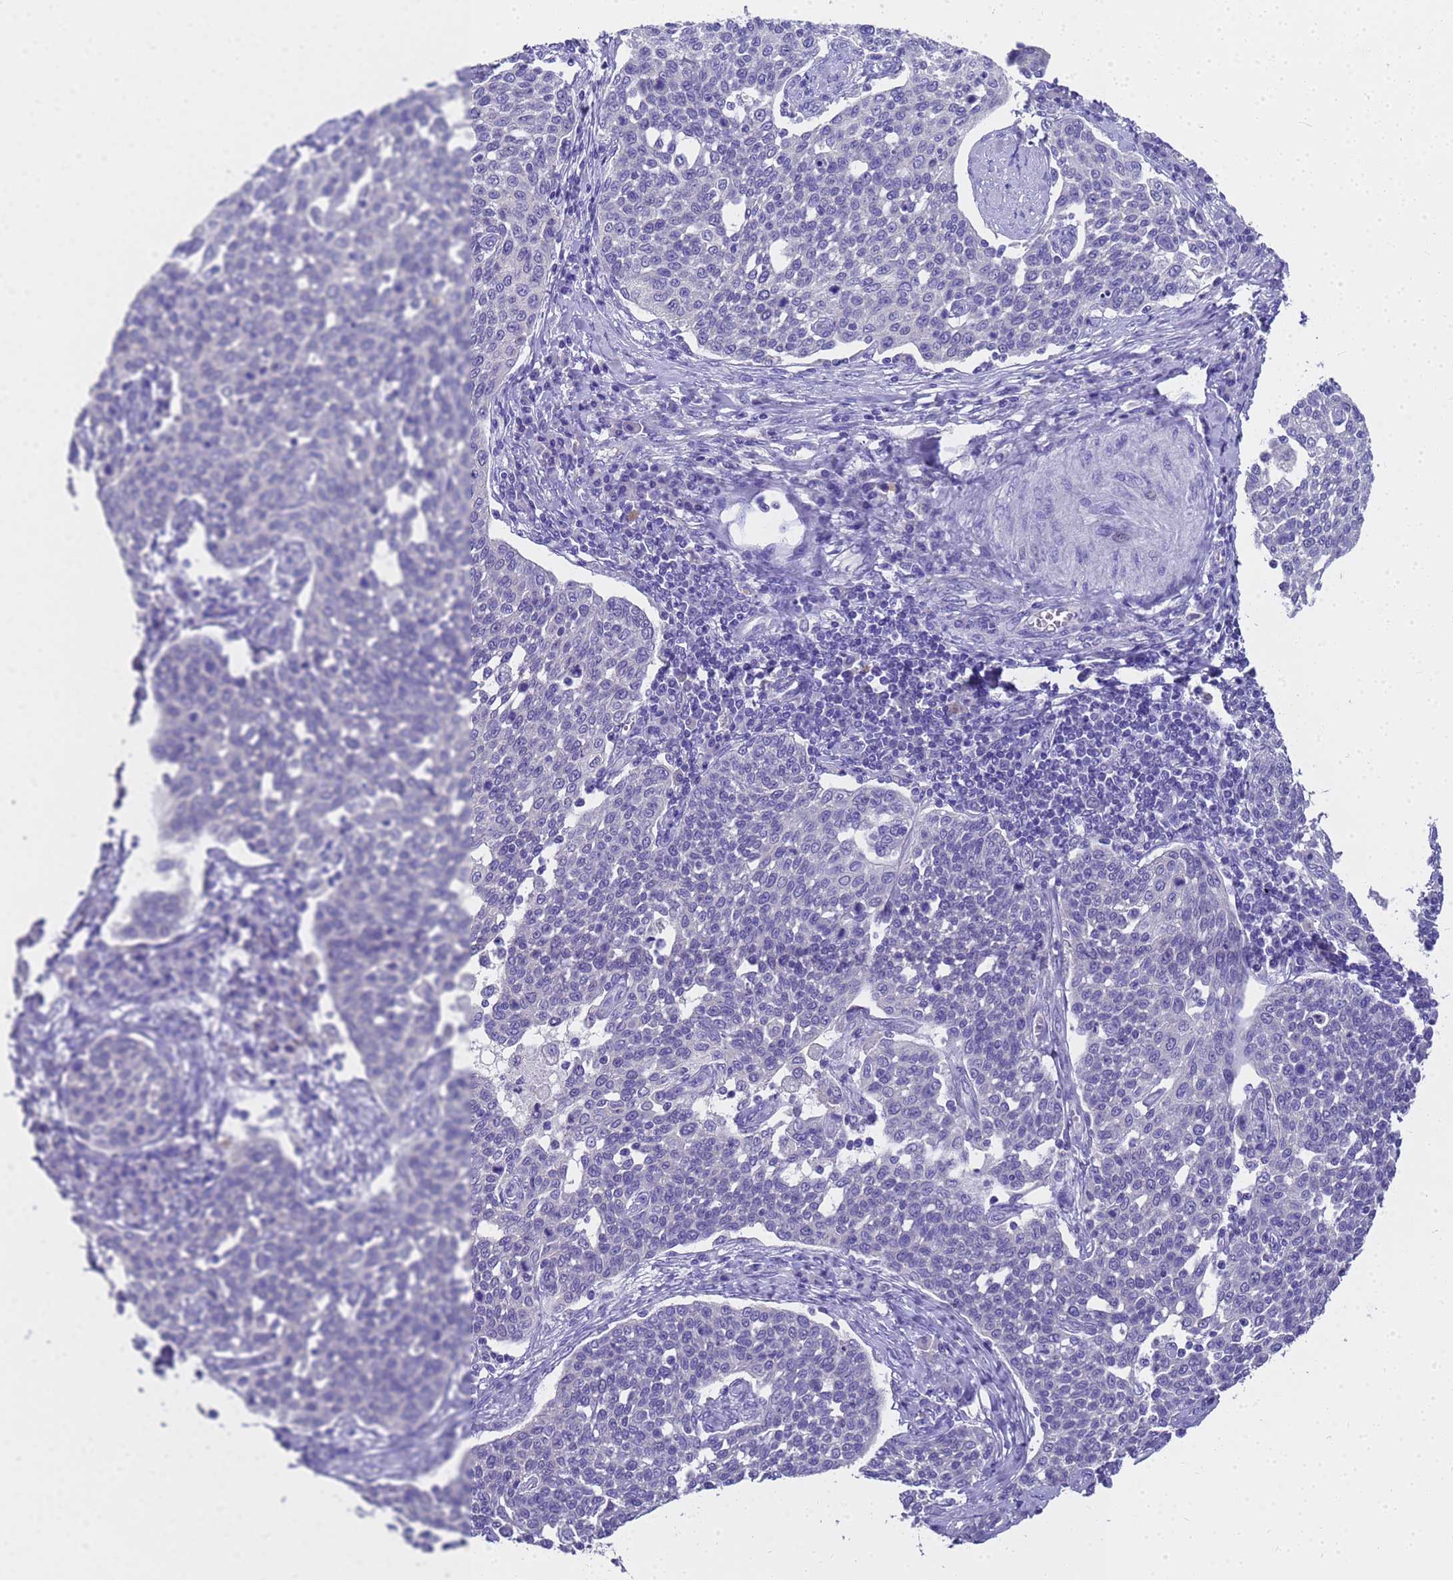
{"staining": {"intensity": "negative", "quantity": "none", "location": "none"}, "tissue": "cervical cancer", "cell_type": "Tumor cells", "image_type": "cancer", "snomed": [{"axis": "morphology", "description": "Squamous cell carcinoma, NOS"}, {"axis": "topography", "description": "Cervix"}], "caption": "This is an immunohistochemistry (IHC) image of human cervical cancer. There is no expression in tumor cells.", "gene": "MS4A13", "patient": {"sex": "female", "age": 34}}